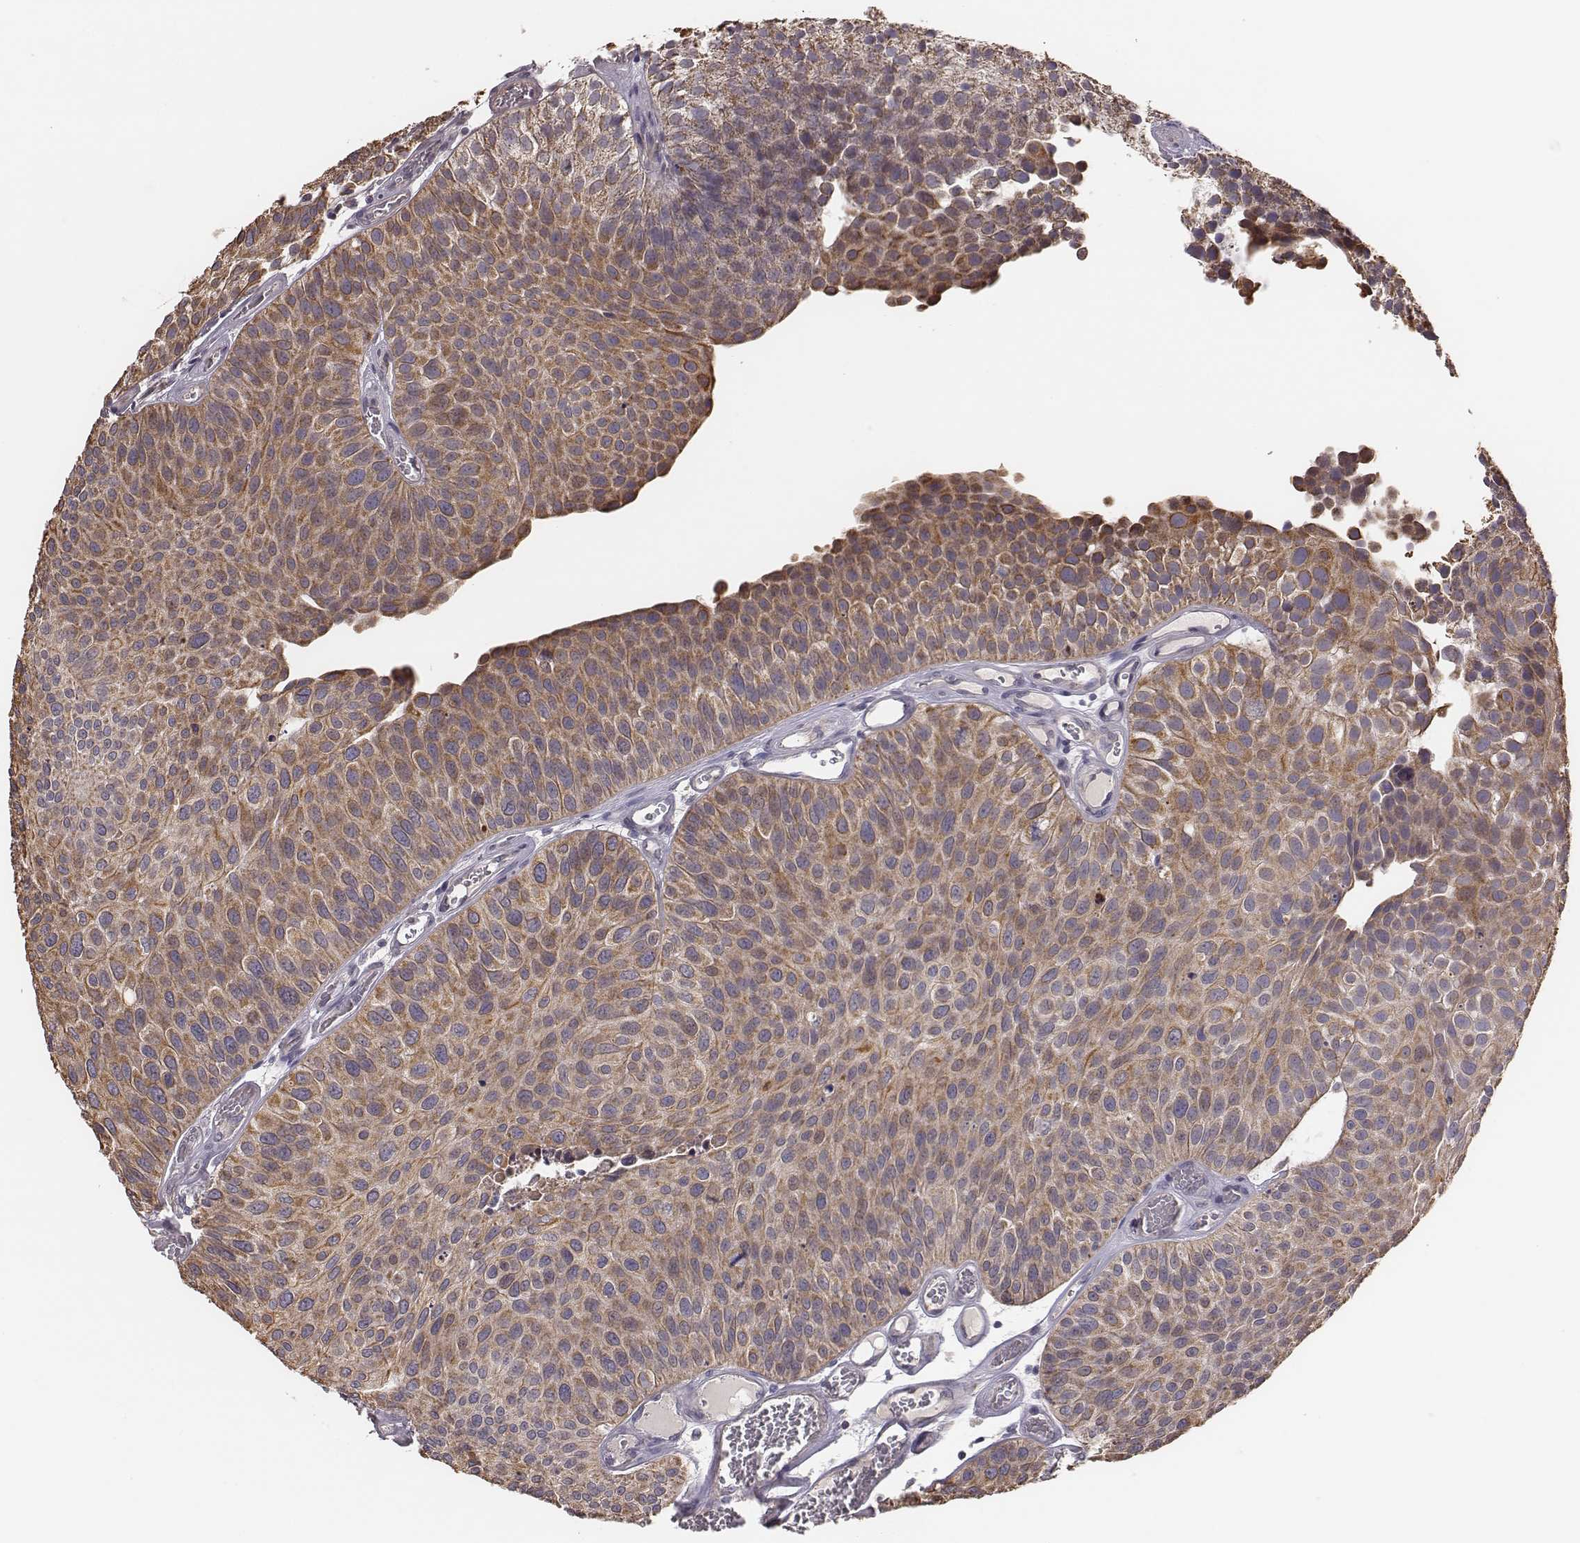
{"staining": {"intensity": "moderate", "quantity": ">75%", "location": "cytoplasmic/membranous"}, "tissue": "urothelial cancer", "cell_type": "Tumor cells", "image_type": "cancer", "snomed": [{"axis": "morphology", "description": "Urothelial carcinoma, Low grade"}, {"axis": "topography", "description": "Urinary bladder"}], "caption": "Protein staining of urothelial cancer tissue exhibits moderate cytoplasmic/membranous expression in about >75% of tumor cells.", "gene": "HAVCR1", "patient": {"sex": "female", "age": 87}}